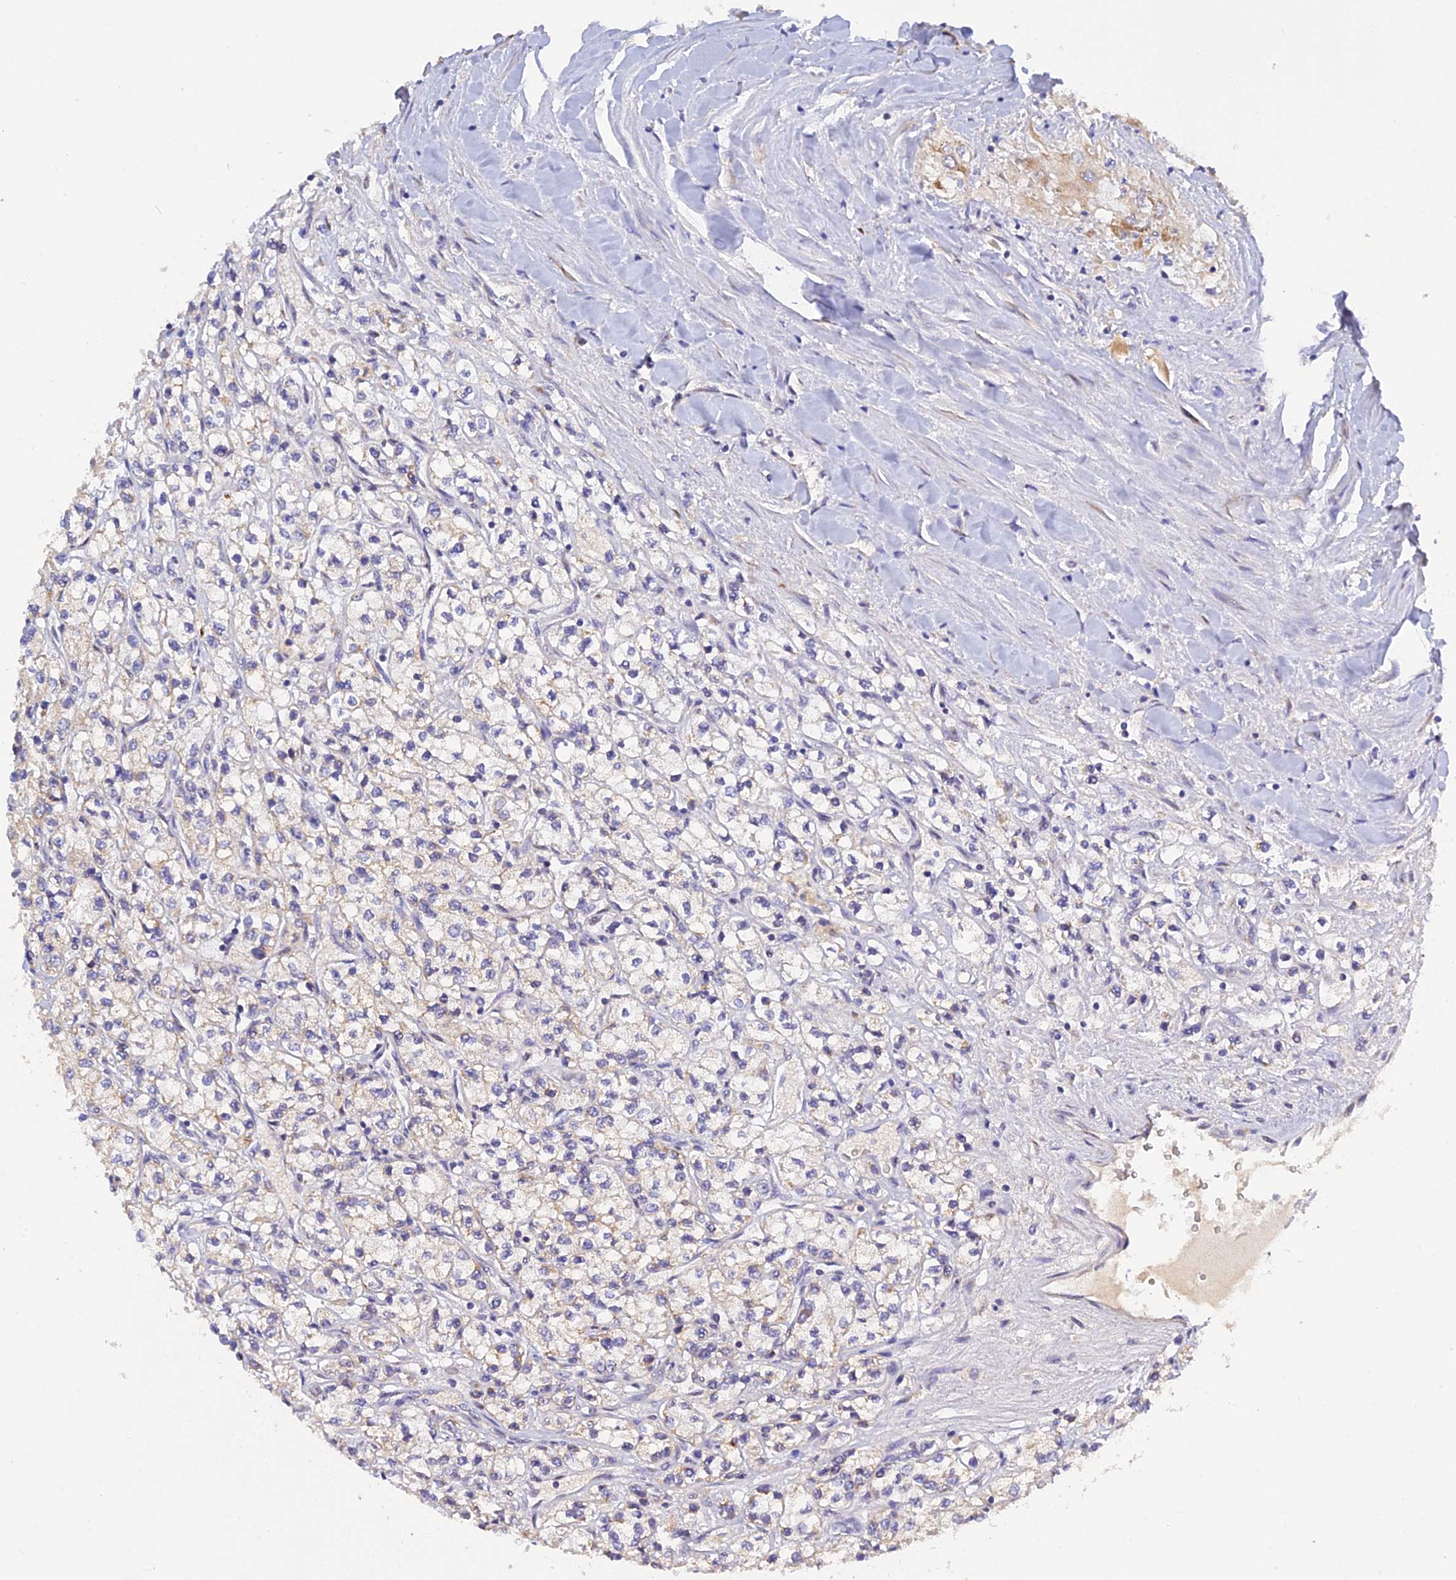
{"staining": {"intensity": "negative", "quantity": "none", "location": "none"}, "tissue": "renal cancer", "cell_type": "Tumor cells", "image_type": "cancer", "snomed": [{"axis": "morphology", "description": "Adenocarcinoma, NOS"}, {"axis": "topography", "description": "Kidney"}], "caption": "Adenocarcinoma (renal) was stained to show a protein in brown. There is no significant expression in tumor cells.", "gene": "SNX17", "patient": {"sex": "male", "age": 80}}